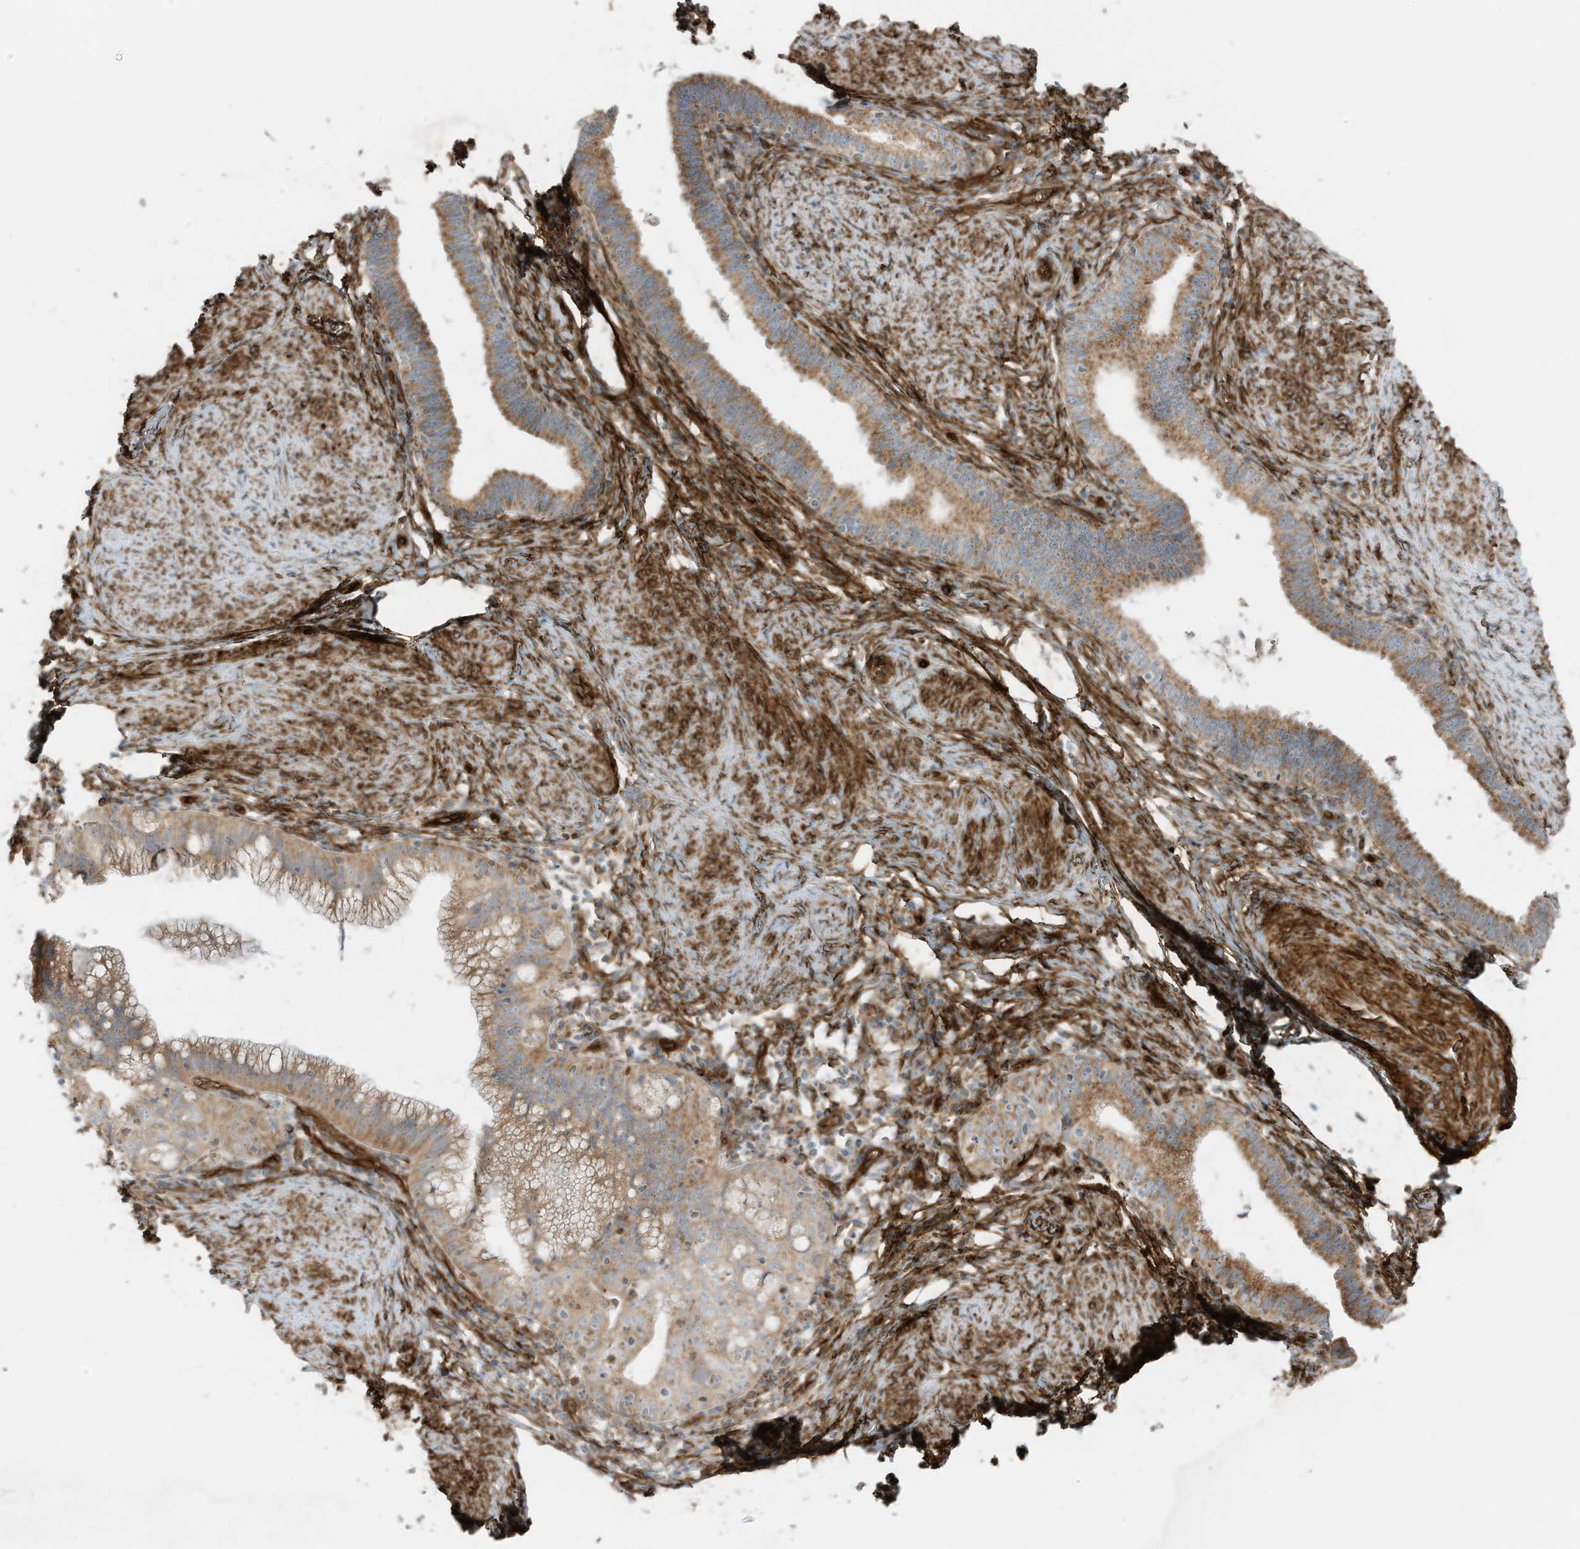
{"staining": {"intensity": "moderate", "quantity": ">75%", "location": "cytoplasmic/membranous"}, "tissue": "cervical cancer", "cell_type": "Tumor cells", "image_type": "cancer", "snomed": [{"axis": "morphology", "description": "Adenocarcinoma, NOS"}, {"axis": "topography", "description": "Cervix"}], "caption": "A micrograph of human adenocarcinoma (cervical) stained for a protein reveals moderate cytoplasmic/membranous brown staining in tumor cells. (DAB IHC, brown staining for protein, blue staining for nuclei).", "gene": "ABCB7", "patient": {"sex": "female", "age": 36}}